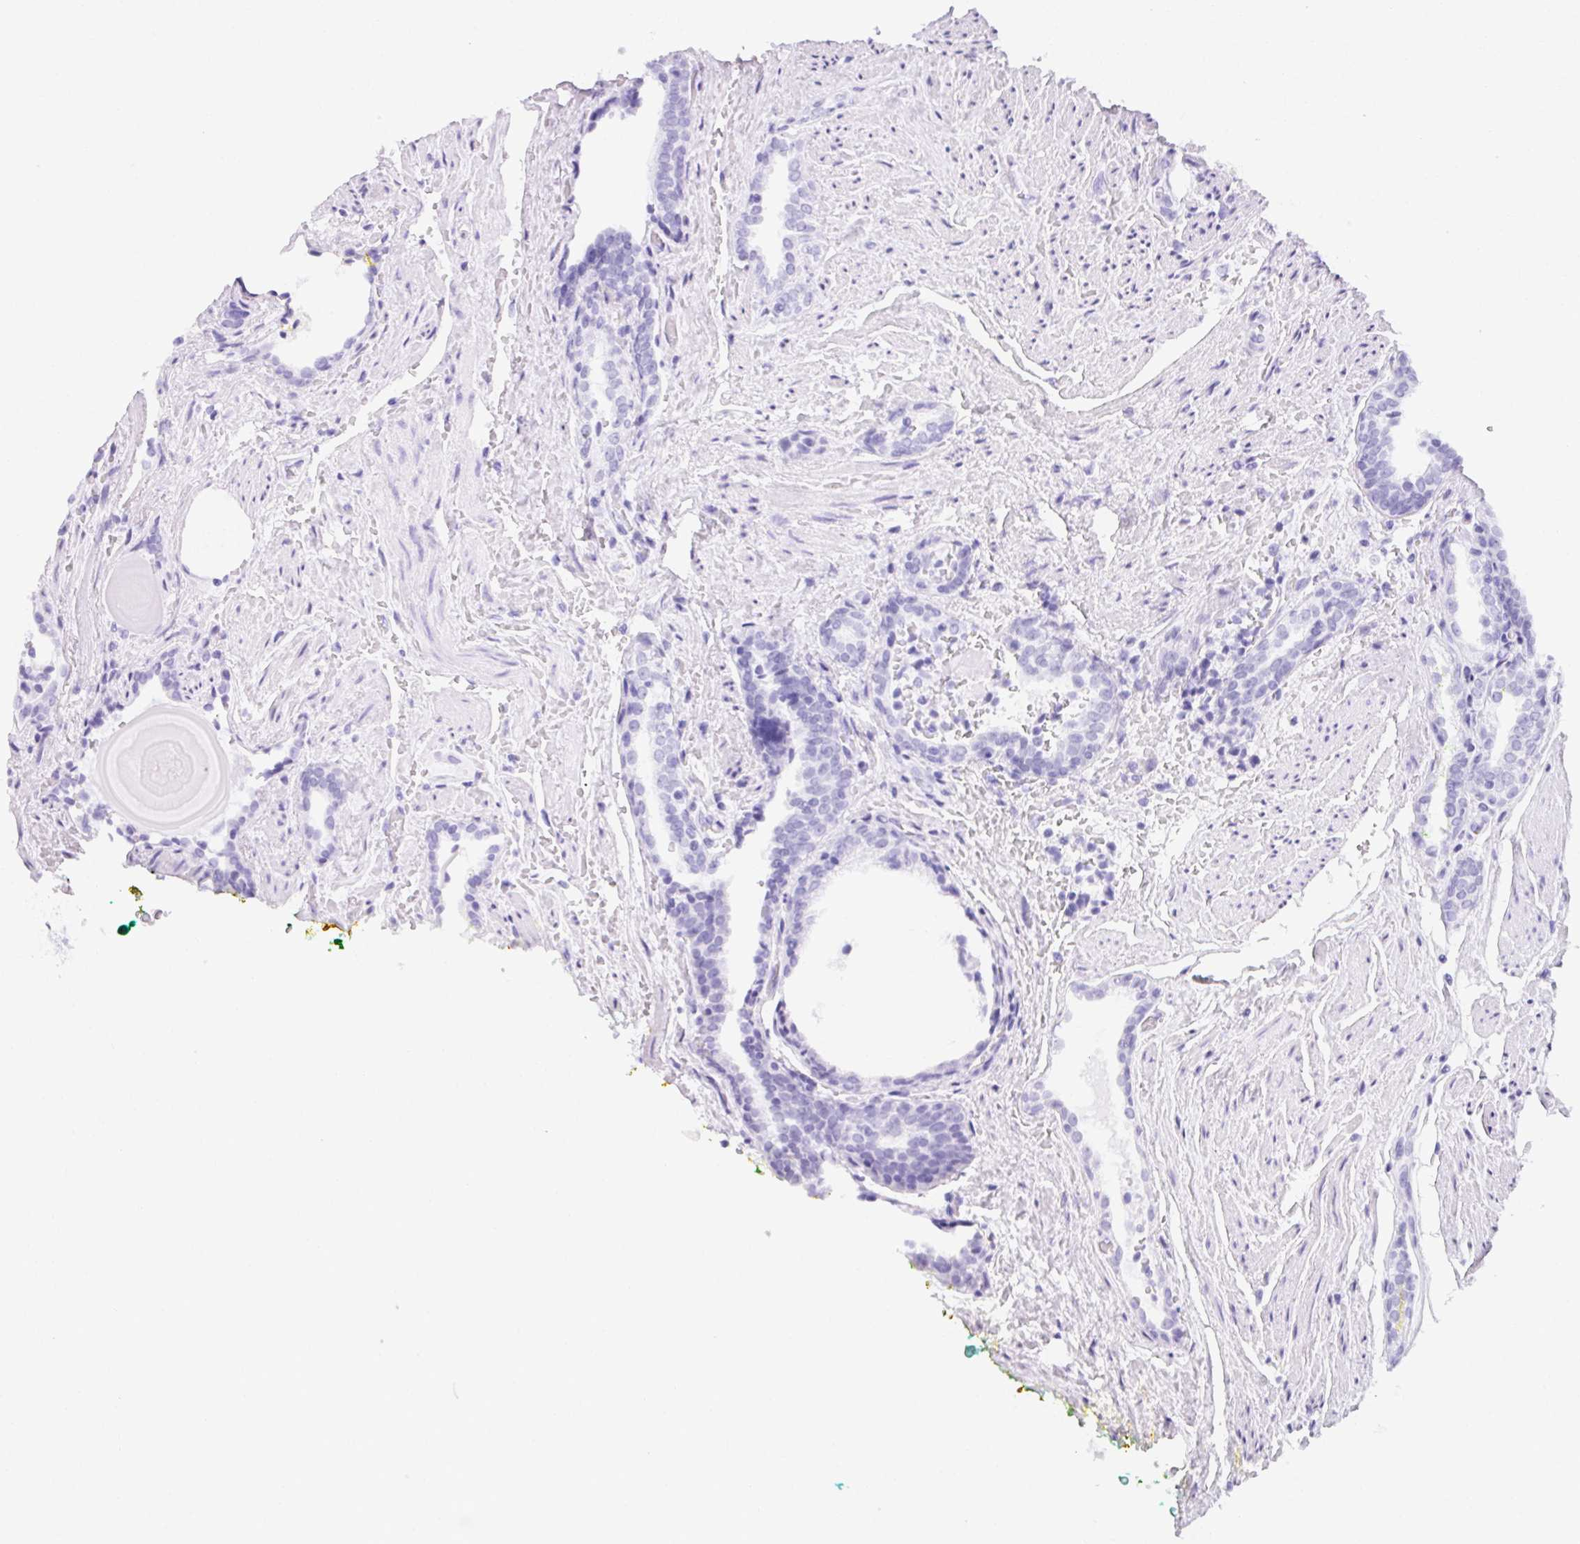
{"staining": {"intensity": "negative", "quantity": "none", "location": "none"}, "tissue": "prostate cancer", "cell_type": "Tumor cells", "image_type": "cancer", "snomed": [{"axis": "morphology", "description": "Adenocarcinoma, High grade"}, {"axis": "topography", "description": "Prostate"}], "caption": "High magnification brightfield microscopy of adenocarcinoma (high-grade) (prostate) stained with DAB (brown) and counterstained with hematoxylin (blue): tumor cells show no significant expression. (Immunohistochemistry (ihc), brightfield microscopy, high magnification).", "gene": "ASGR2", "patient": {"sex": "male", "age": 65}}